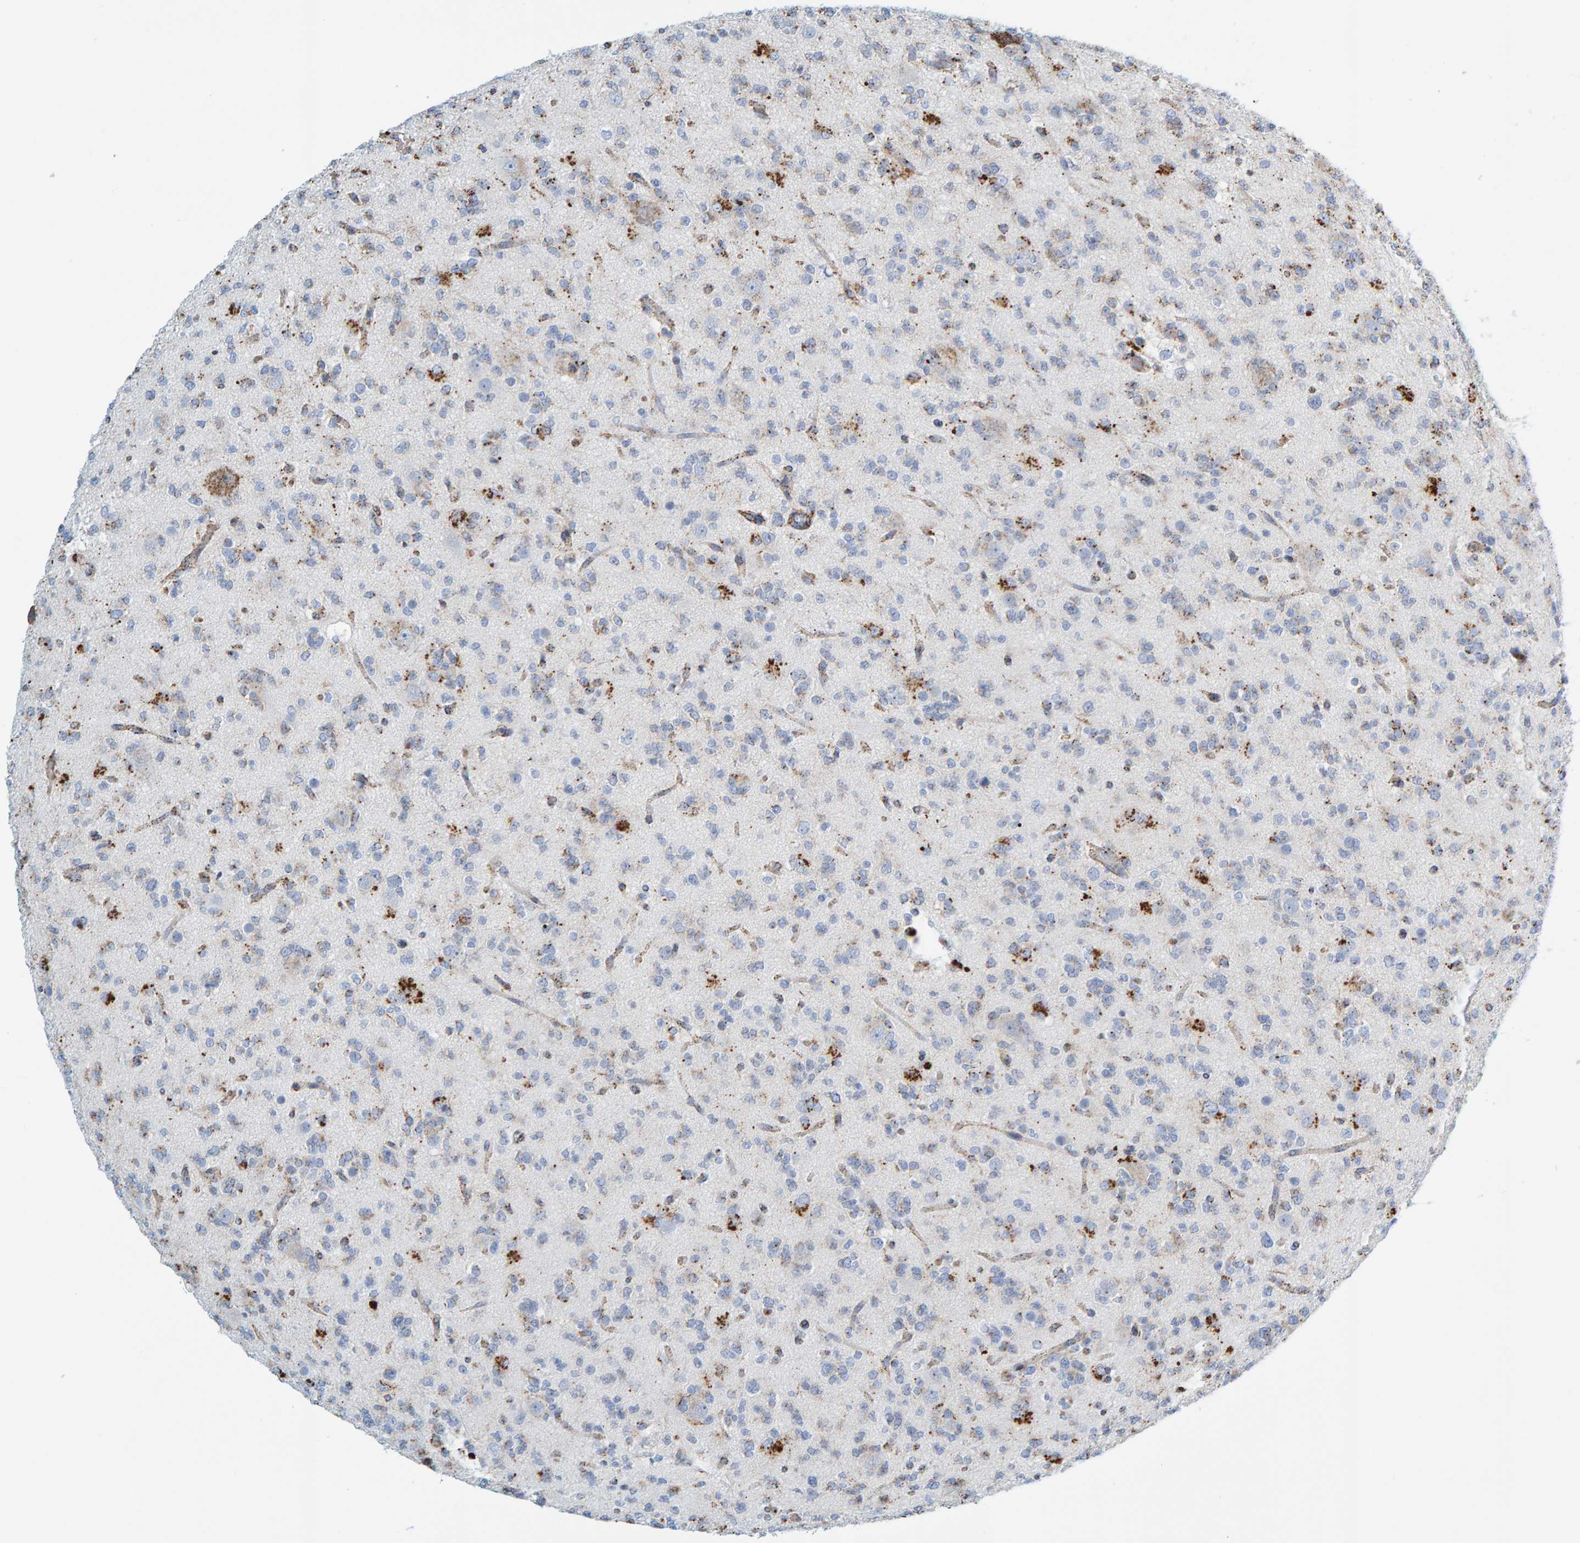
{"staining": {"intensity": "moderate", "quantity": "<25%", "location": "cytoplasmic/membranous"}, "tissue": "glioma", "cell_type": "Tumor cells", "image_type": "cancer", "snomed": [{"axis": "morphology", "description": "Glioma, malignant, Low grade"}, {"axis": "topography", "description": "Brain"}], "caption": "IHC (DAB (3,3'-diaminobenzidine)) staining of human glioma demonstrates moderate cytoplasmic/membranous protein expression in approximately <25% of tumor cells.", "gene": "BIN3", "patient": {"sex": "male", "age": 38}}